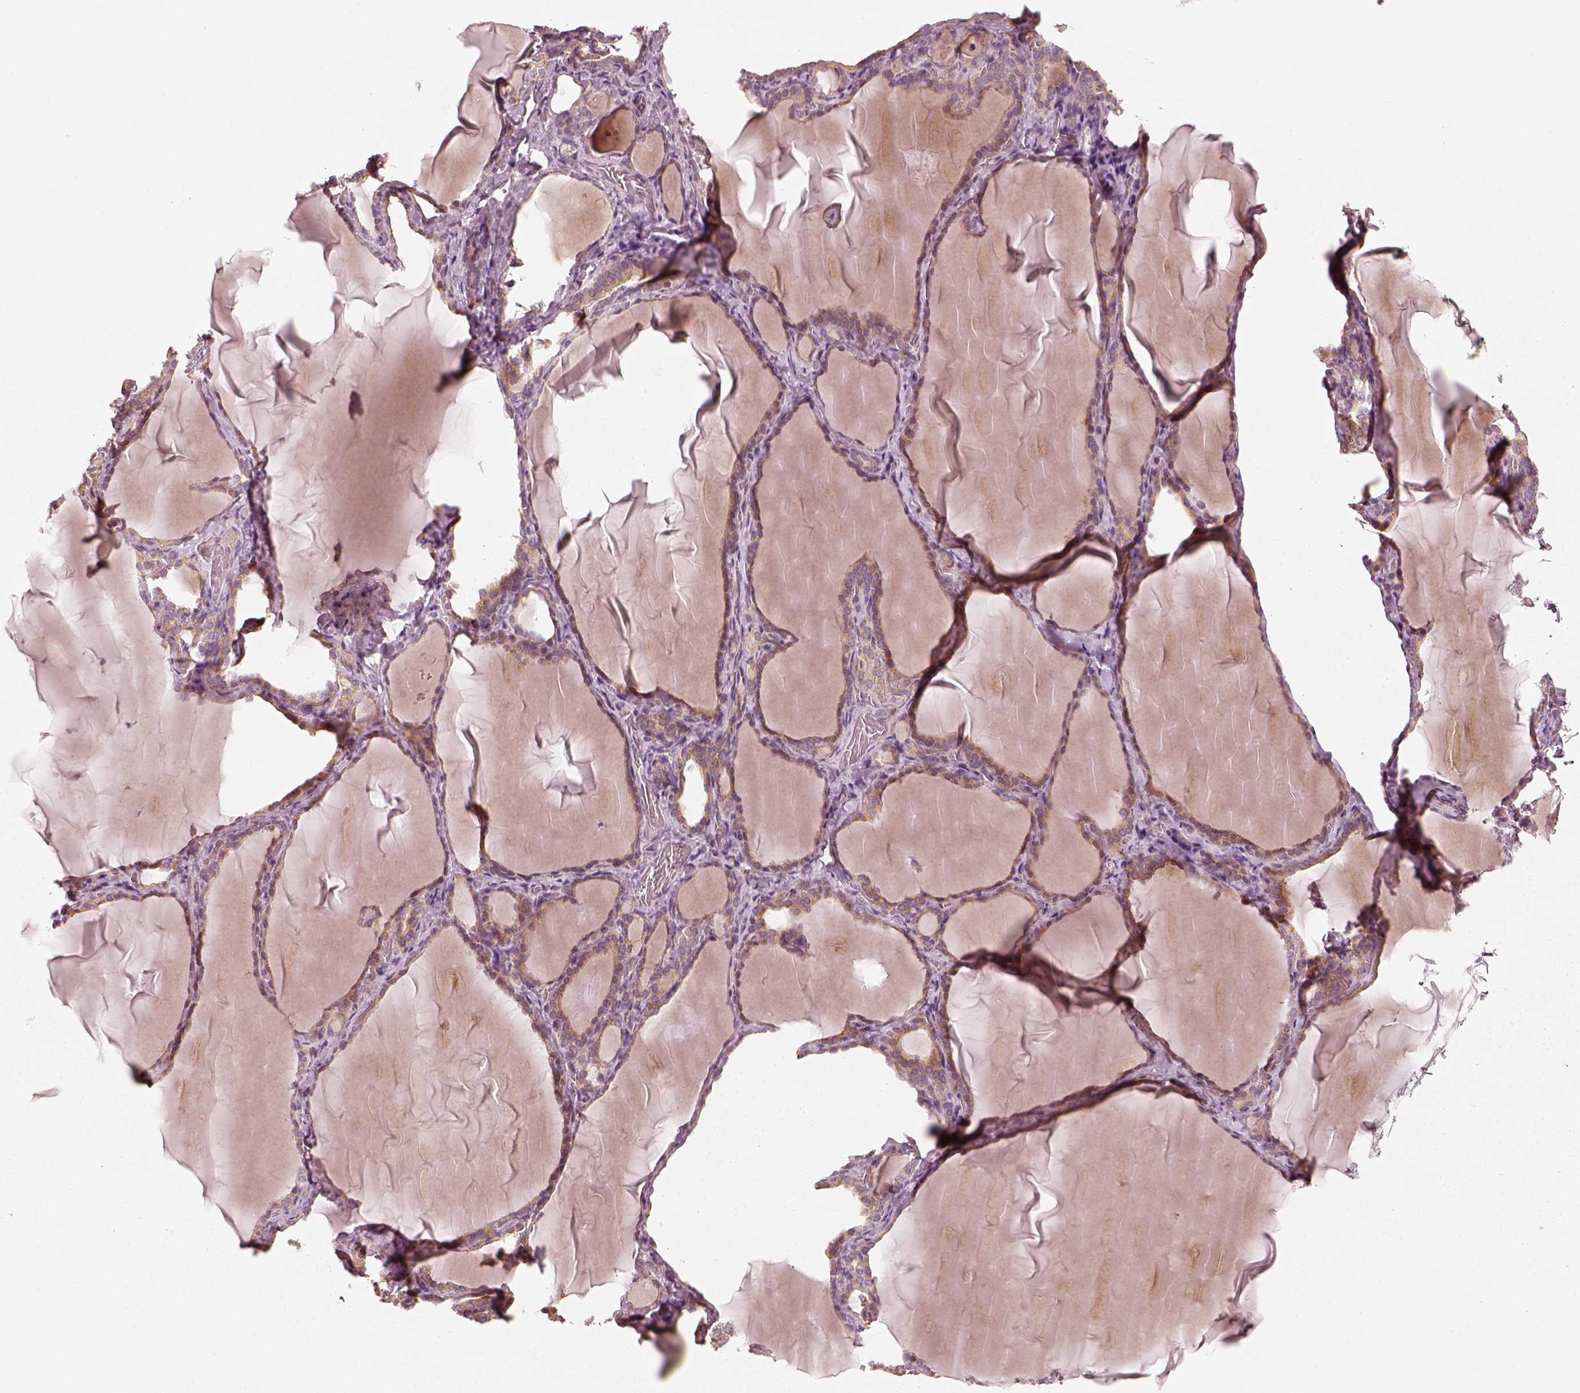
{"staining": {"intensity": "moderate", "quantity": ">75%", "location": "cytoplasmic/membranous"}, "tissue": "thyroid gland", "cell_type": "Glandular cells", "image_type": "normal", "snomed": [{"axis": "morphology", "description": "Normal tissue, NOS"}, {"axis": "morphology", "description": "Hyperplasia, NOS"}, {"axis": "topography", "description": "Thyroid gland"}], "caption": "Protein analysis of normal thyroid gland displays moderate cytoplasmic/membranous staining in approximately >75% of glandular cells. Nuclei are stained in blue.", "gene": "CNOT2", "patient": {"sex": "female", "age": 27}}